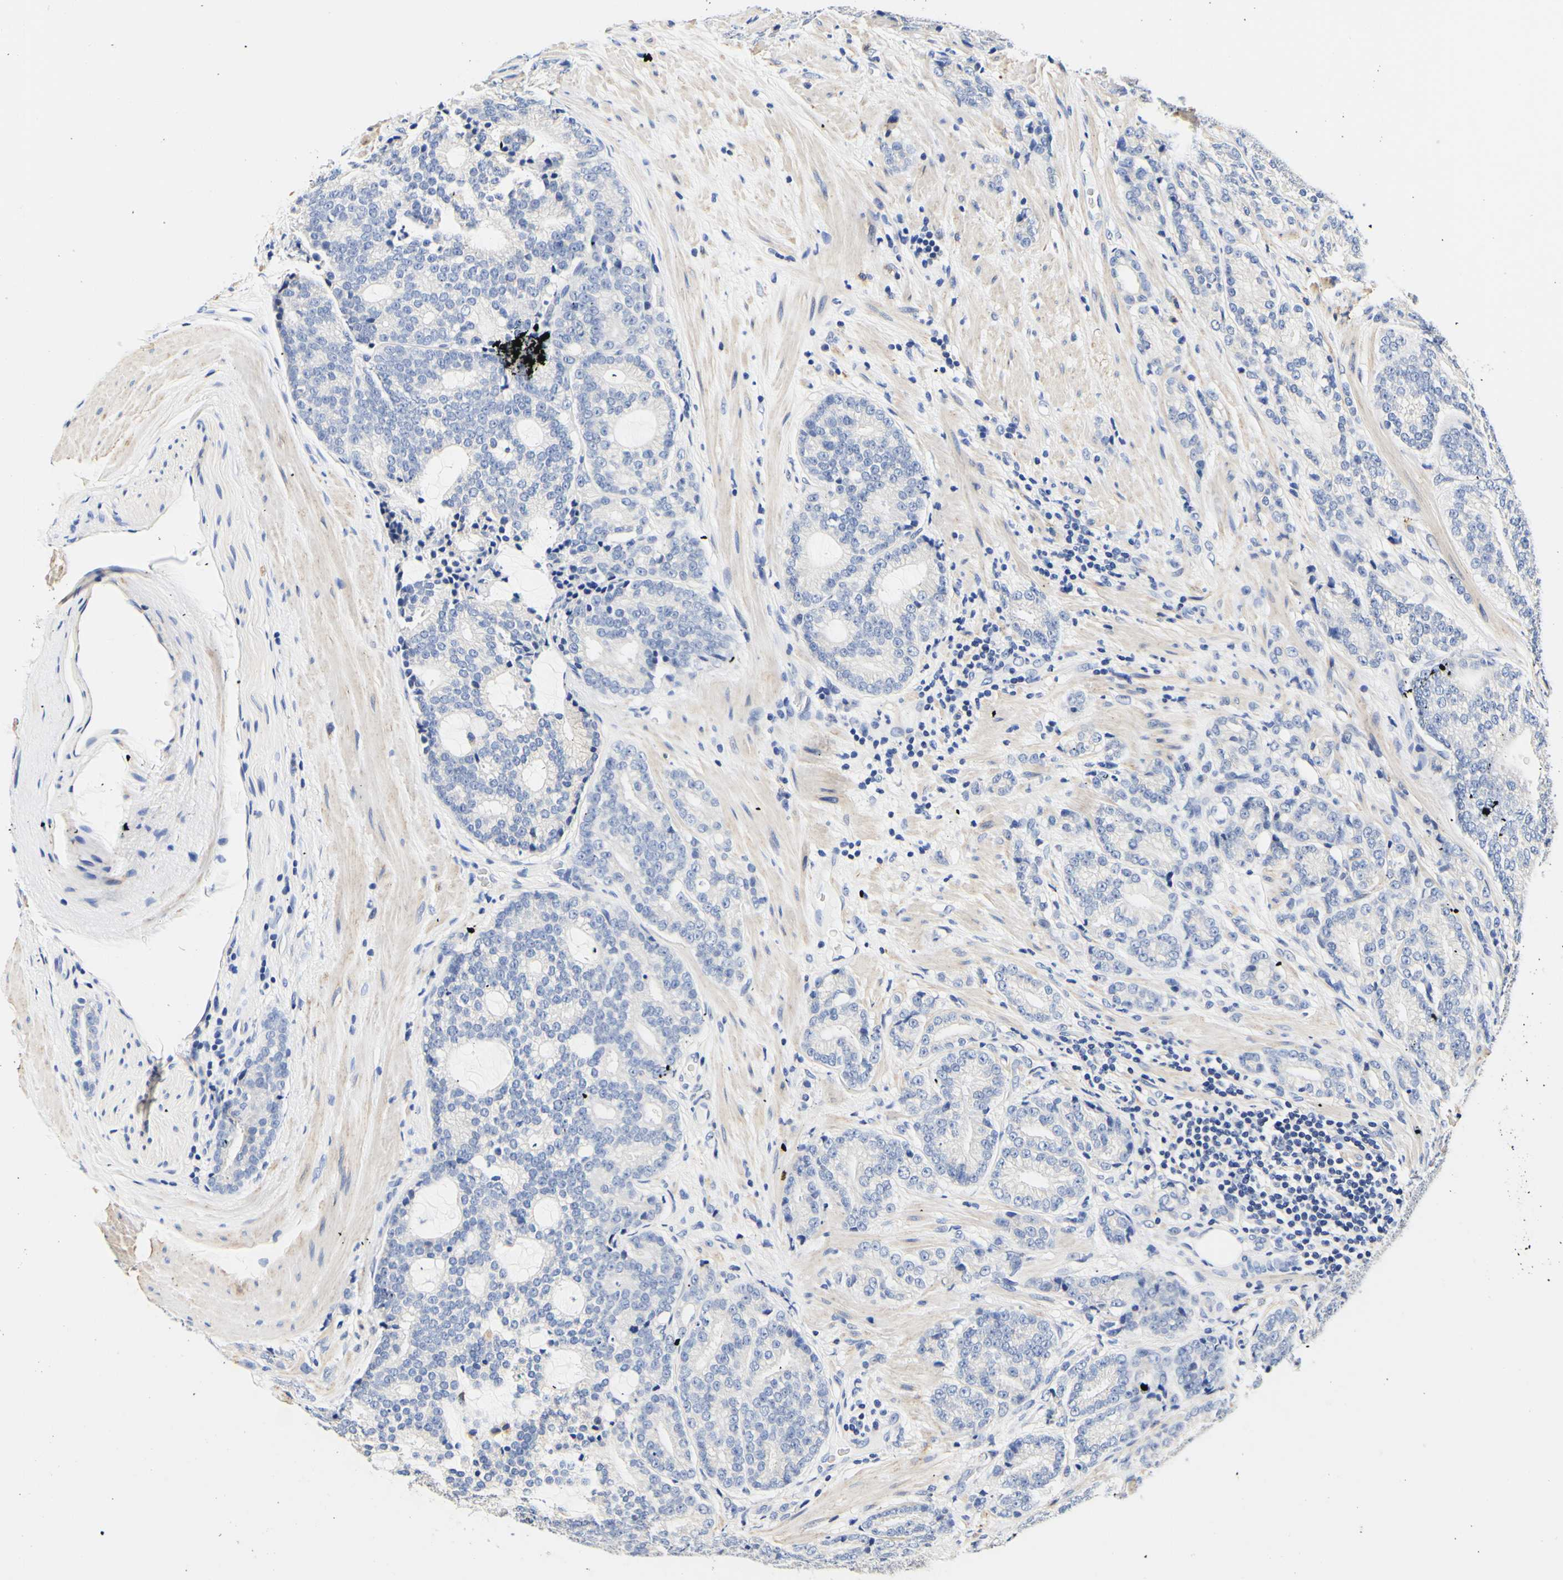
{"staining": {"intensity": "negative", "quantity": "none", "location": "none"}, "tissue": "prostate cancer", "cell_type": "Tumor cells", "image_type": "cancer", "snomed": [{"axis": "morphology", "description": "Adenocarcinoma, High grade"}, {"axis": "topography", "description": "Prostate"}], "caption": "Immunohistochemical staining of human high-grade adenocarcinoma (prostate) demonstrates no significant positivity in tumor cells. (Brightfield microscopy of DAB (3,3'-diaminobenzidine) immunohistochemistry at high magnification).", "gene": "CAMK4", "patient": {"sex": "male", "age": 61}}